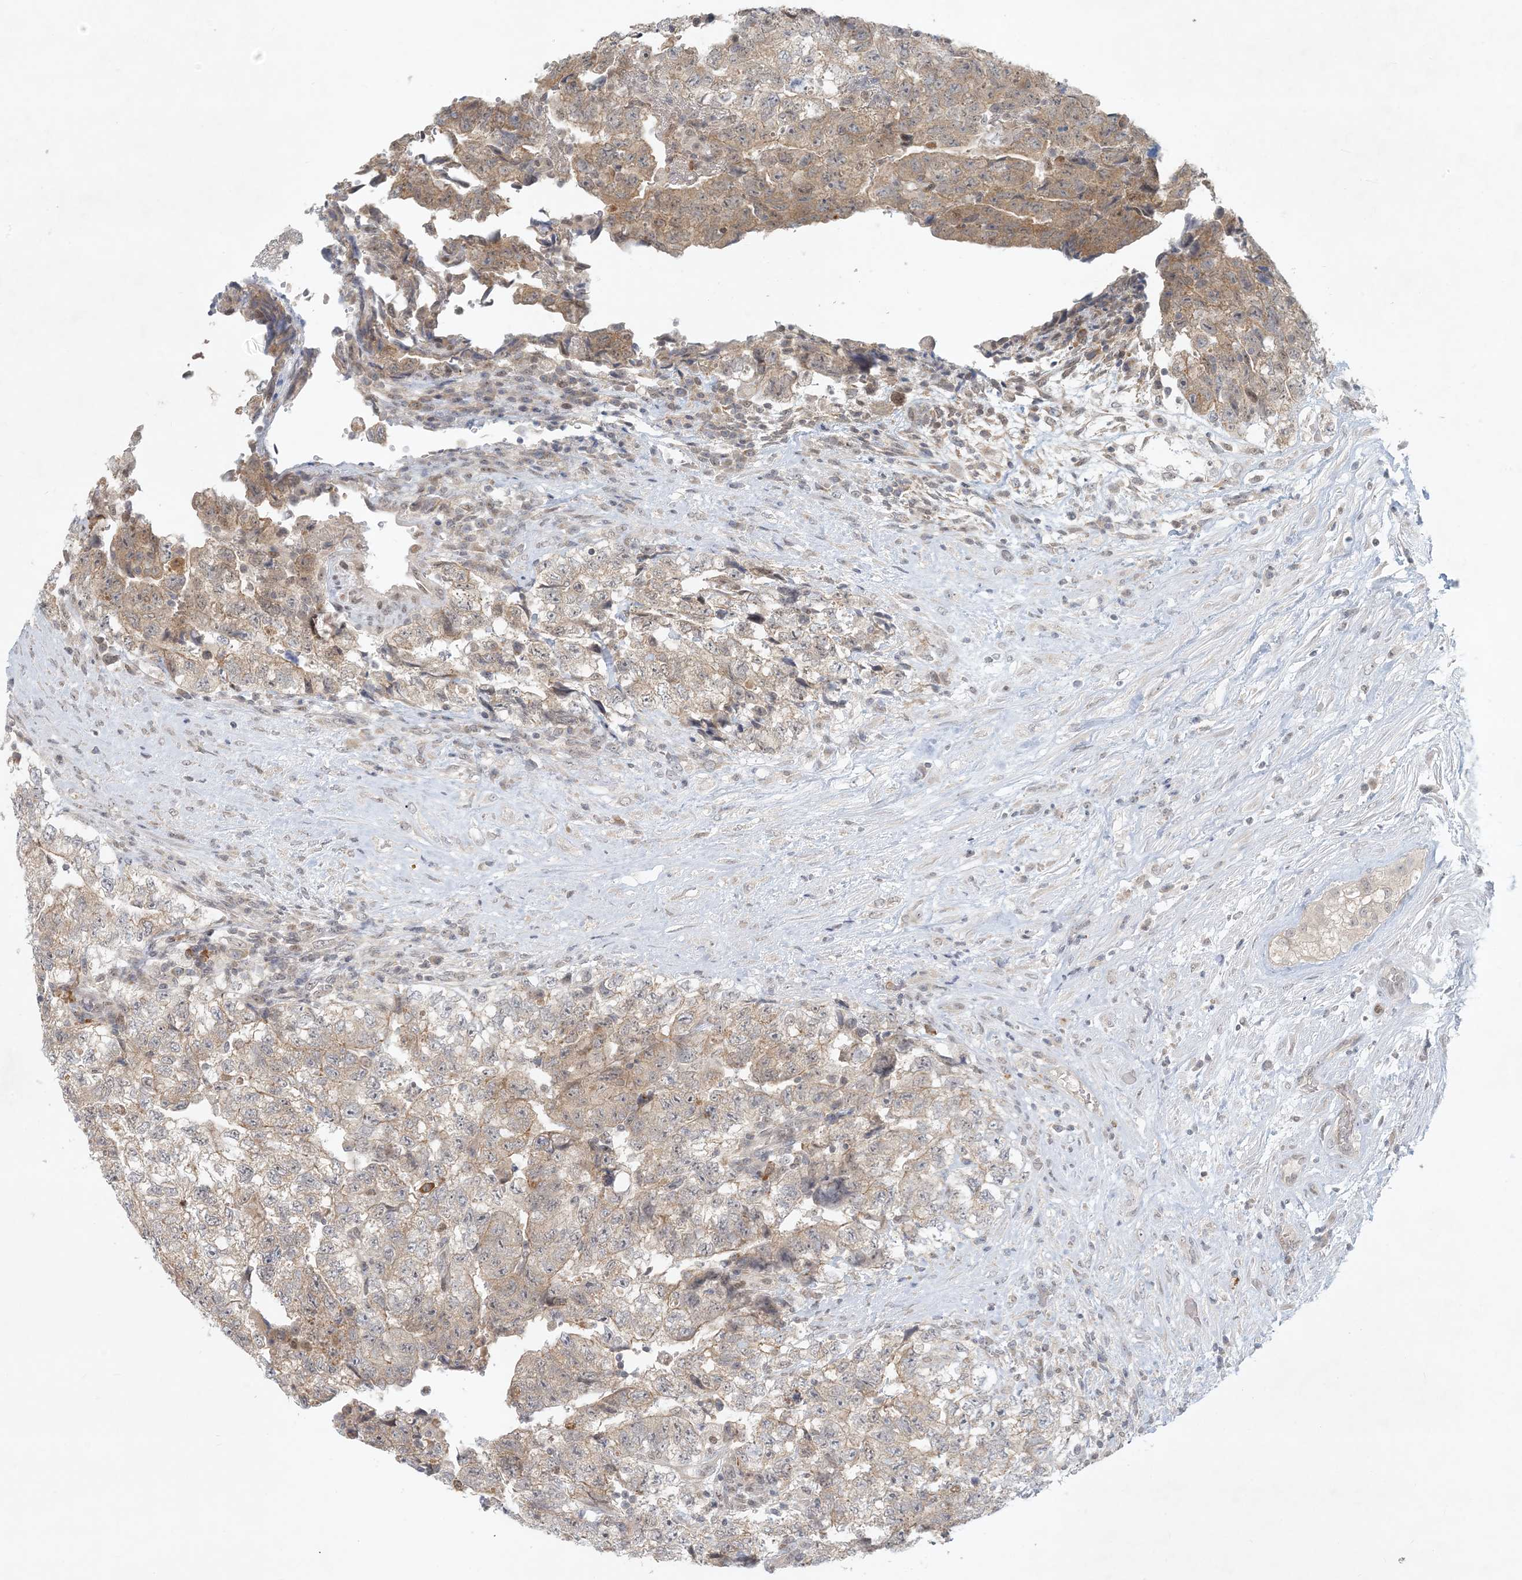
{"staining": {"intensity": "weak", "quantity": ">75%", "location": "cytoplasmic/membranous,nuclear"}, "tissue": "testis cancer", "cell_type": "Tumor cells", "image_type": "cancer", "snomed": [{"axis": "morphology", "description": "Carcinoma, Embryonal, NOS"}, {"axis": "topography", "description": "Testis"}], "caption": "Immunohistochemical staining of human testis embryonal carcinoma reveals weak cytoplasmic/membranous and nuclear protein staining in about >75% of tumor cells.", "gene": "OBI1", "patient": {"sex": "male", "age": 36}}